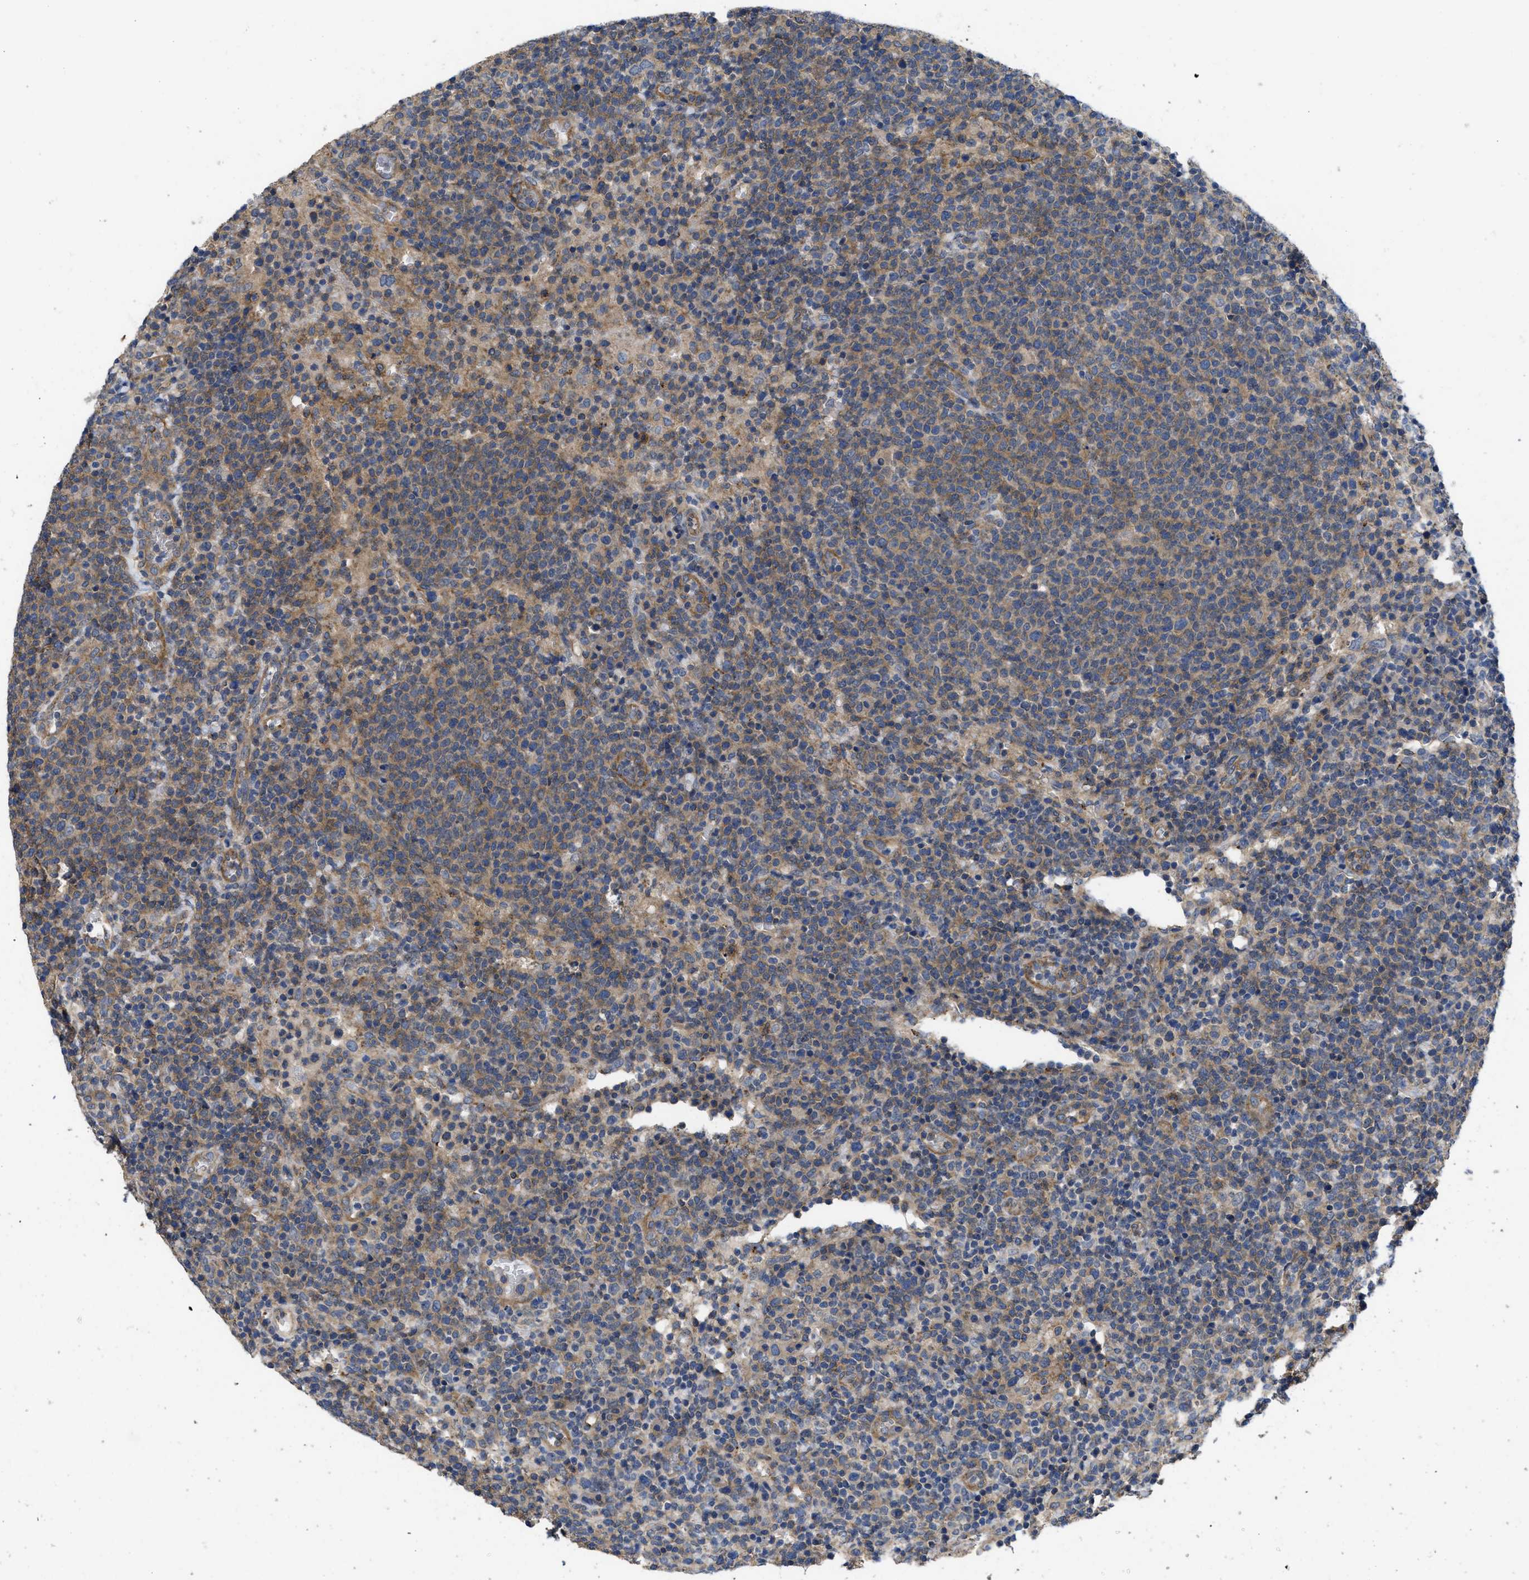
{"staining": {"intensity": "weak", "quantity": "25%-75%", "location": "cytoplasmic/membranous"}, "tissue": "lymphoma", "cell_type": "Tumor cells", "image_type": "cancer", "snomed": [{"axis": "morphology", "description": "Malignant lymphoma, non-Hodgkin's type, High grade"}, {"axis": "topography", "description": "Lymph node"}], "caption": "This histopathology image demonstrates immunohistochemistry staining of lymphoma, with low weak cytoplasmic/membranous positivity in about 25%-75% of tumor cells.", "gene": "PKD2", "patient": {"sex": "male", "age": 61}}